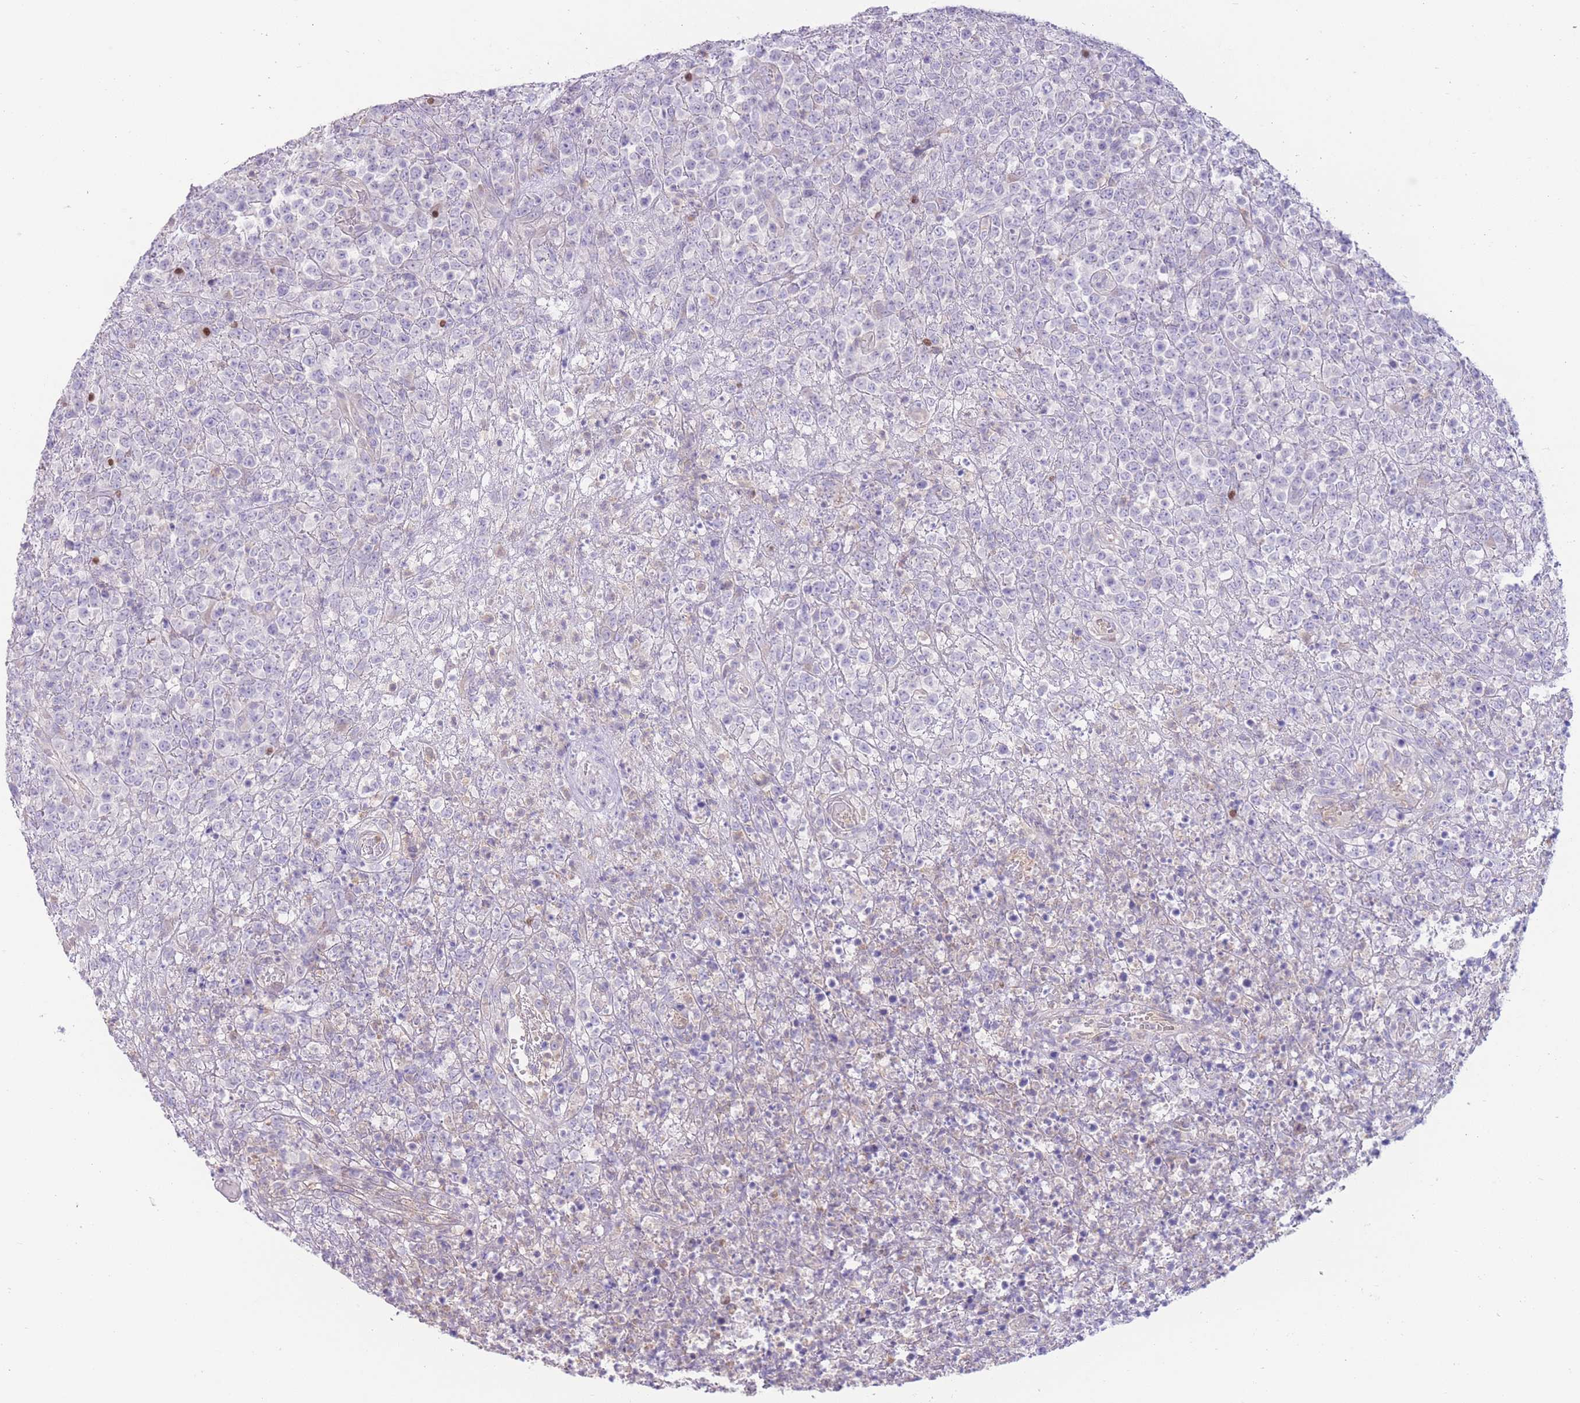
{"staining": {"intensity": "negative", "quantity": "none", "location": "none"}, "tissue": "lymphoma", "cell_type": "Tumor cells", "image_type": "cancer", "snomed": [{"axis": "morphology", "description": "Malignant lymphoma, non-Hodgkin's type, High grade"}, {"axis": "topography", "description": "Colon"}], "caption": "Tumor cells are negative for protein expression in human lymphoma.", "gene": "BHLHA15", "patient": {"sex": "female", "age": 53}}